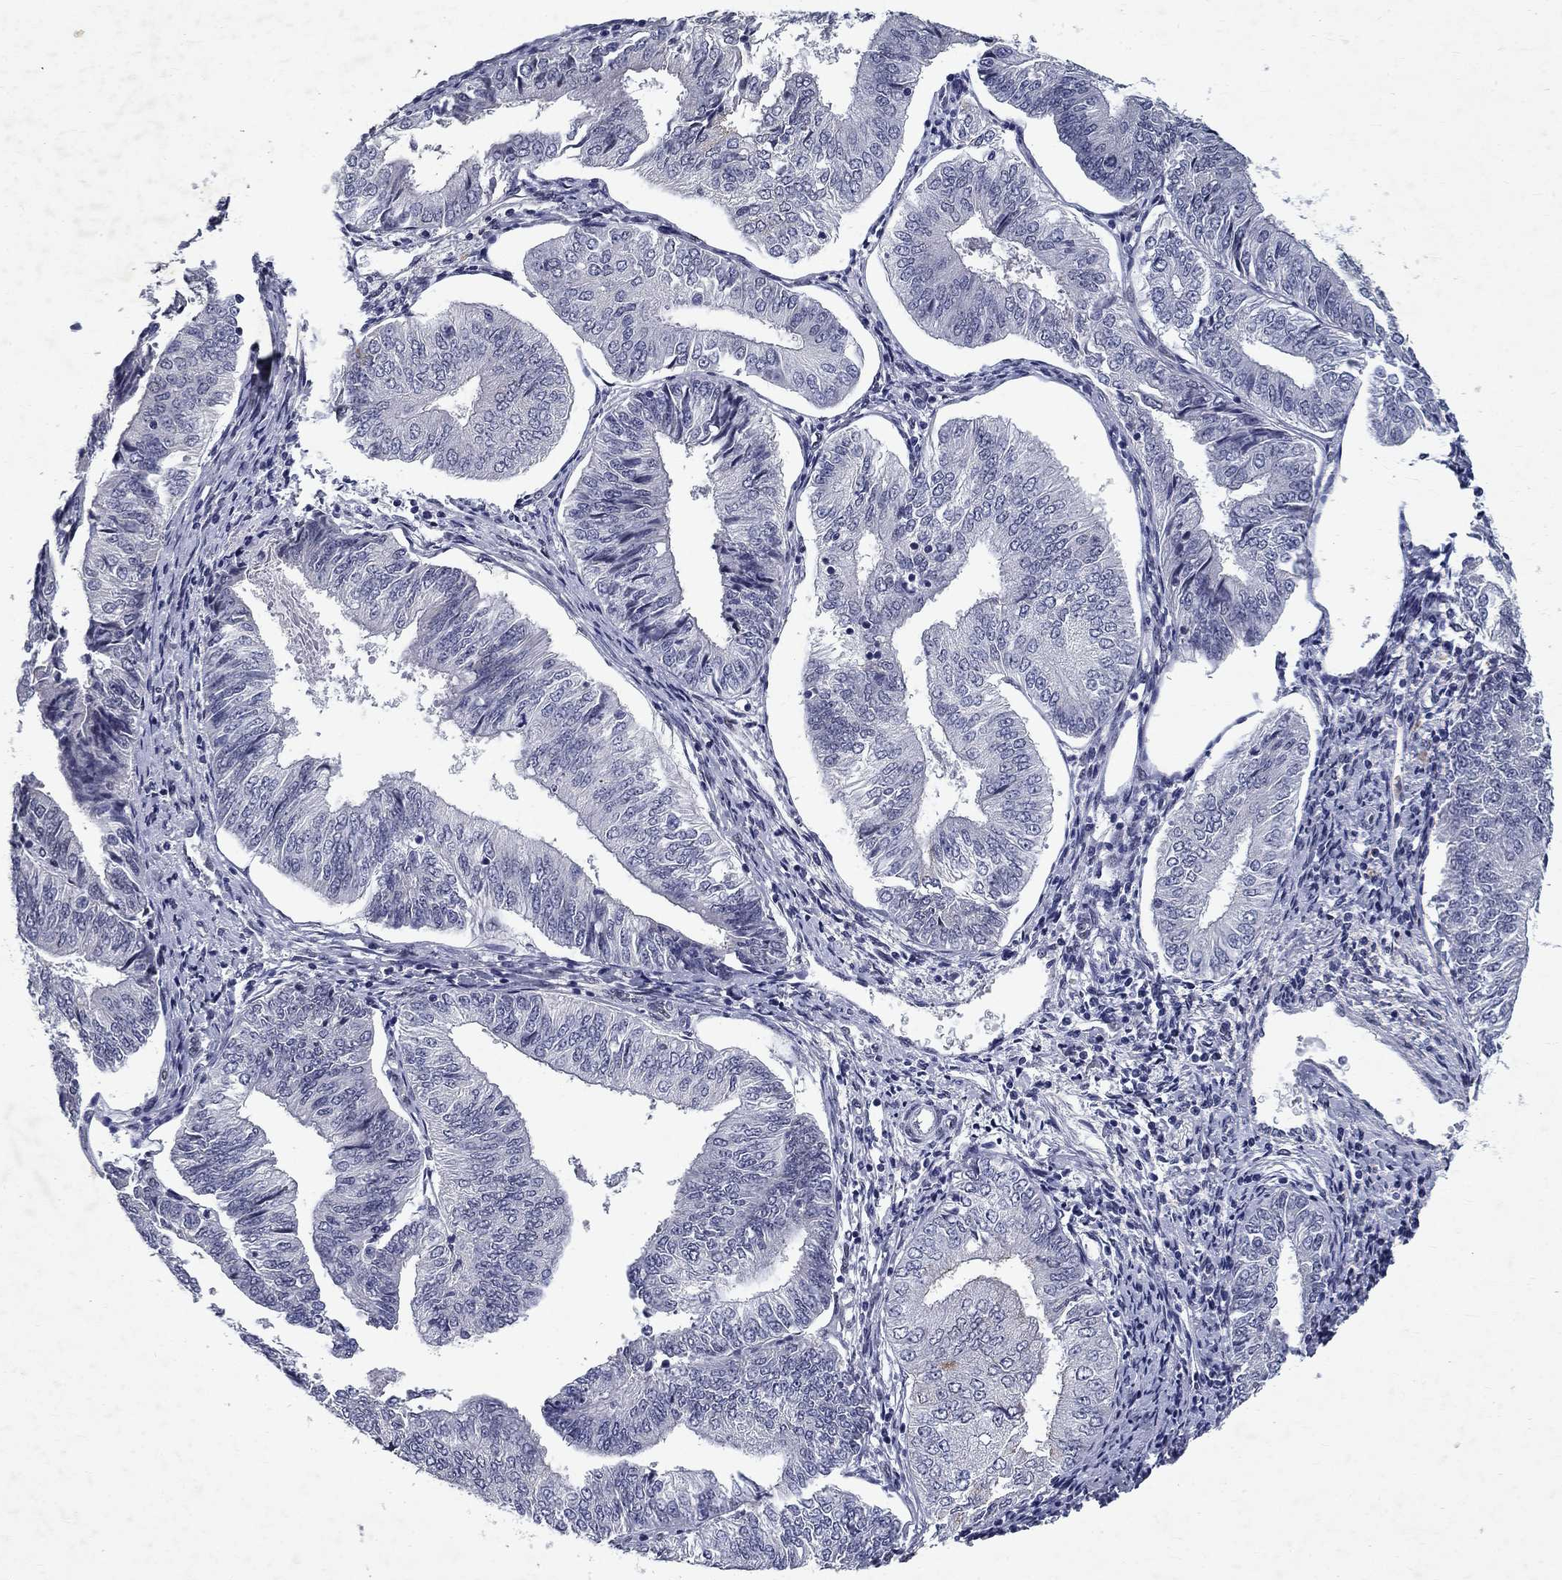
{"staining": {"intensity": "negative", "quantity": "none", "location": "none"}, "tissue": "endometrial cancer", "cell_type": "Tumor cells", "image_type": "cancer", "snomed": [{"axis": "morphology", "description": "Adenocarcinoma, NOS"}, {"axis": "topography", "description": "Endometrium"}], "caption": "IHC image of neoplastic tissue: human adenocarcinoma (endometrial) stained with DAB (3,3'-diaminobenzidine) reveals no significant protein staining in tumor cells. The staining is performed using DAB brown chromogen with nuclei counter-stained in using hematoxylin.", "gene": "RBFOX1", "patient": {"sex": "female", "age": 58}}